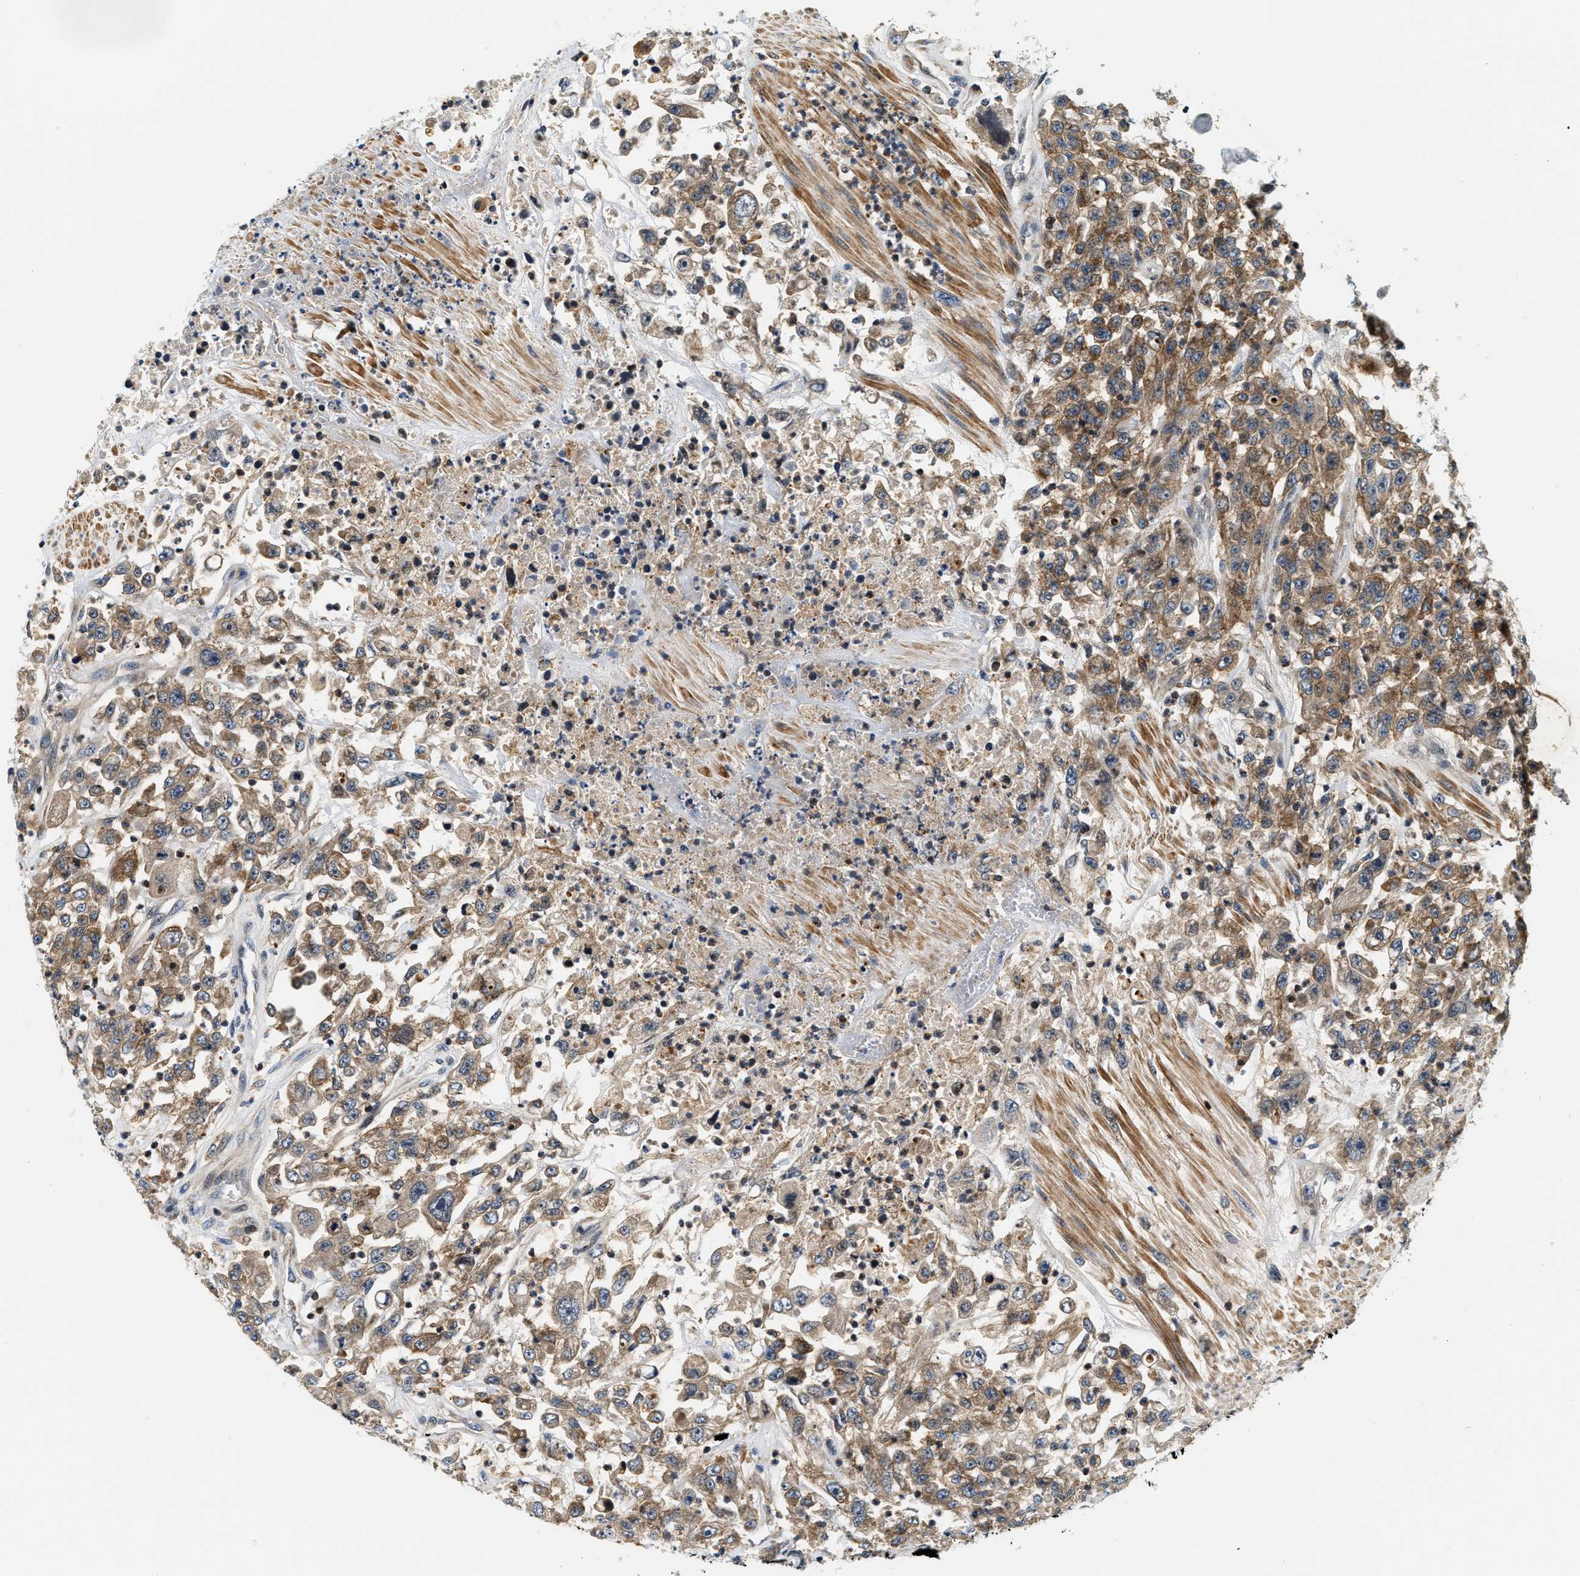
{"staining": {"intensity": "moderate", "quantity": ">75%", "location": "cytoplasmic/membranous"}, "tissue": "urothelial cancer", "cell_type": "Tumor cells", "image_type": "cancer", "snomed": [{"axis": "morphology", "description": "Urothelial carcinoma, High grade"}, {"axis": "topography", "description": "Urinary bladder"}], "caption": "An image of human urothelial cancer stained for a protein reveals moderate cytoplasmic/membranous brown staining in tumor cells. Nuclei are stained in blue.", "gene": "SAMD9", "patient": {"sex": "male", "age": 46}}